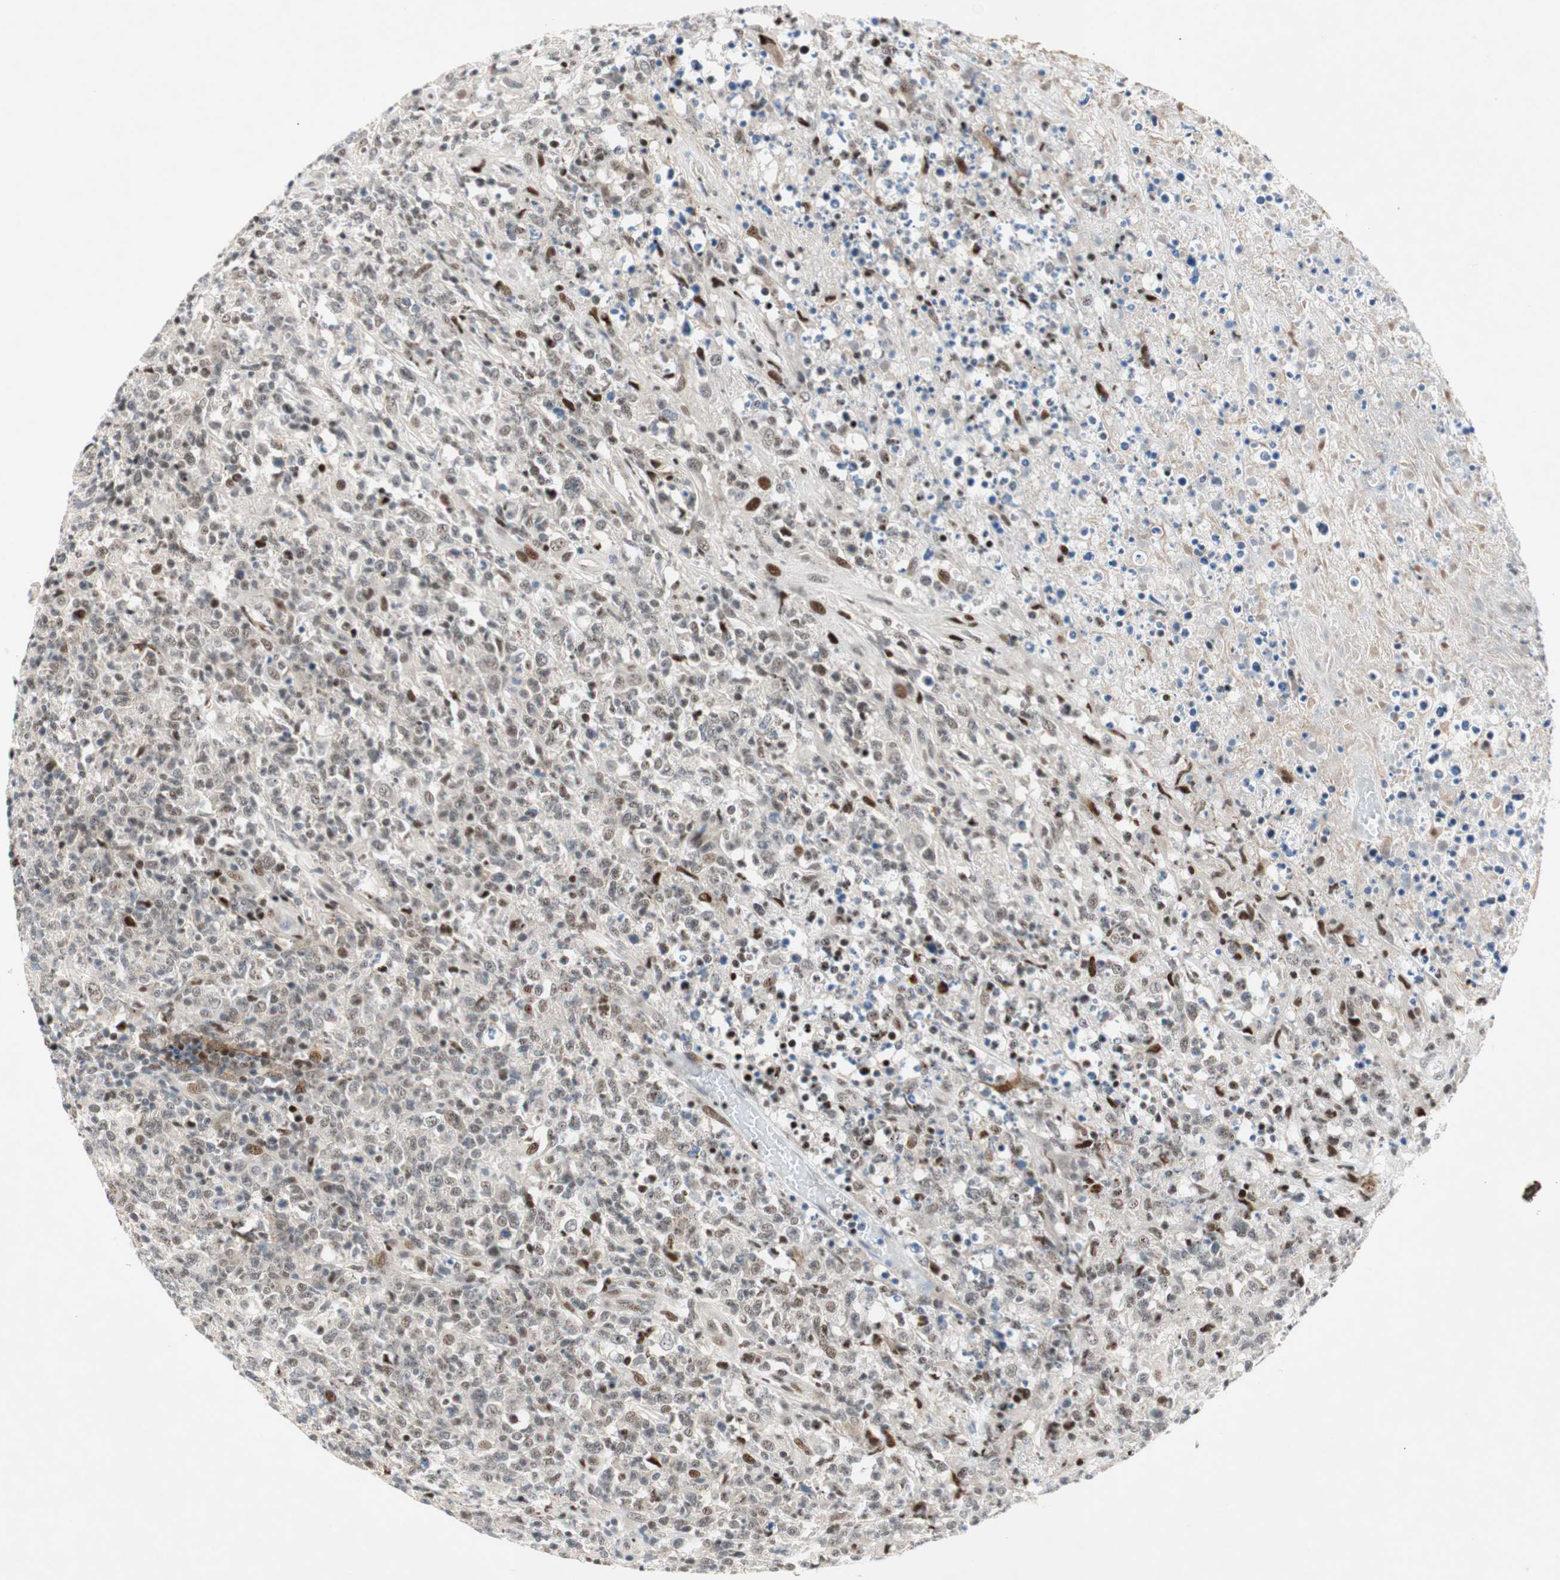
{"staining": {"intensity": "weak", "quantity": "25%-75%", "location": "nuclear"}, "tissue": "lymphoma", "cell_type": "Tumor cells", "image_type": "cancer", "snomed": [{"axis": "morphology", "description": "Malignant lymphoma, non-Hodgkin's type, High grade"}, {"axis": "topography", "description": "Lymph node"}], "caption": "The histopathology image displays staining of high-grade malignant lymphoma, non-Hodgkin's type, revealing weak nuclear protein positivity (brown color) within tumor cells.", "gene": "FBXO44", "patient": {"sex": "female", "age": 84}}